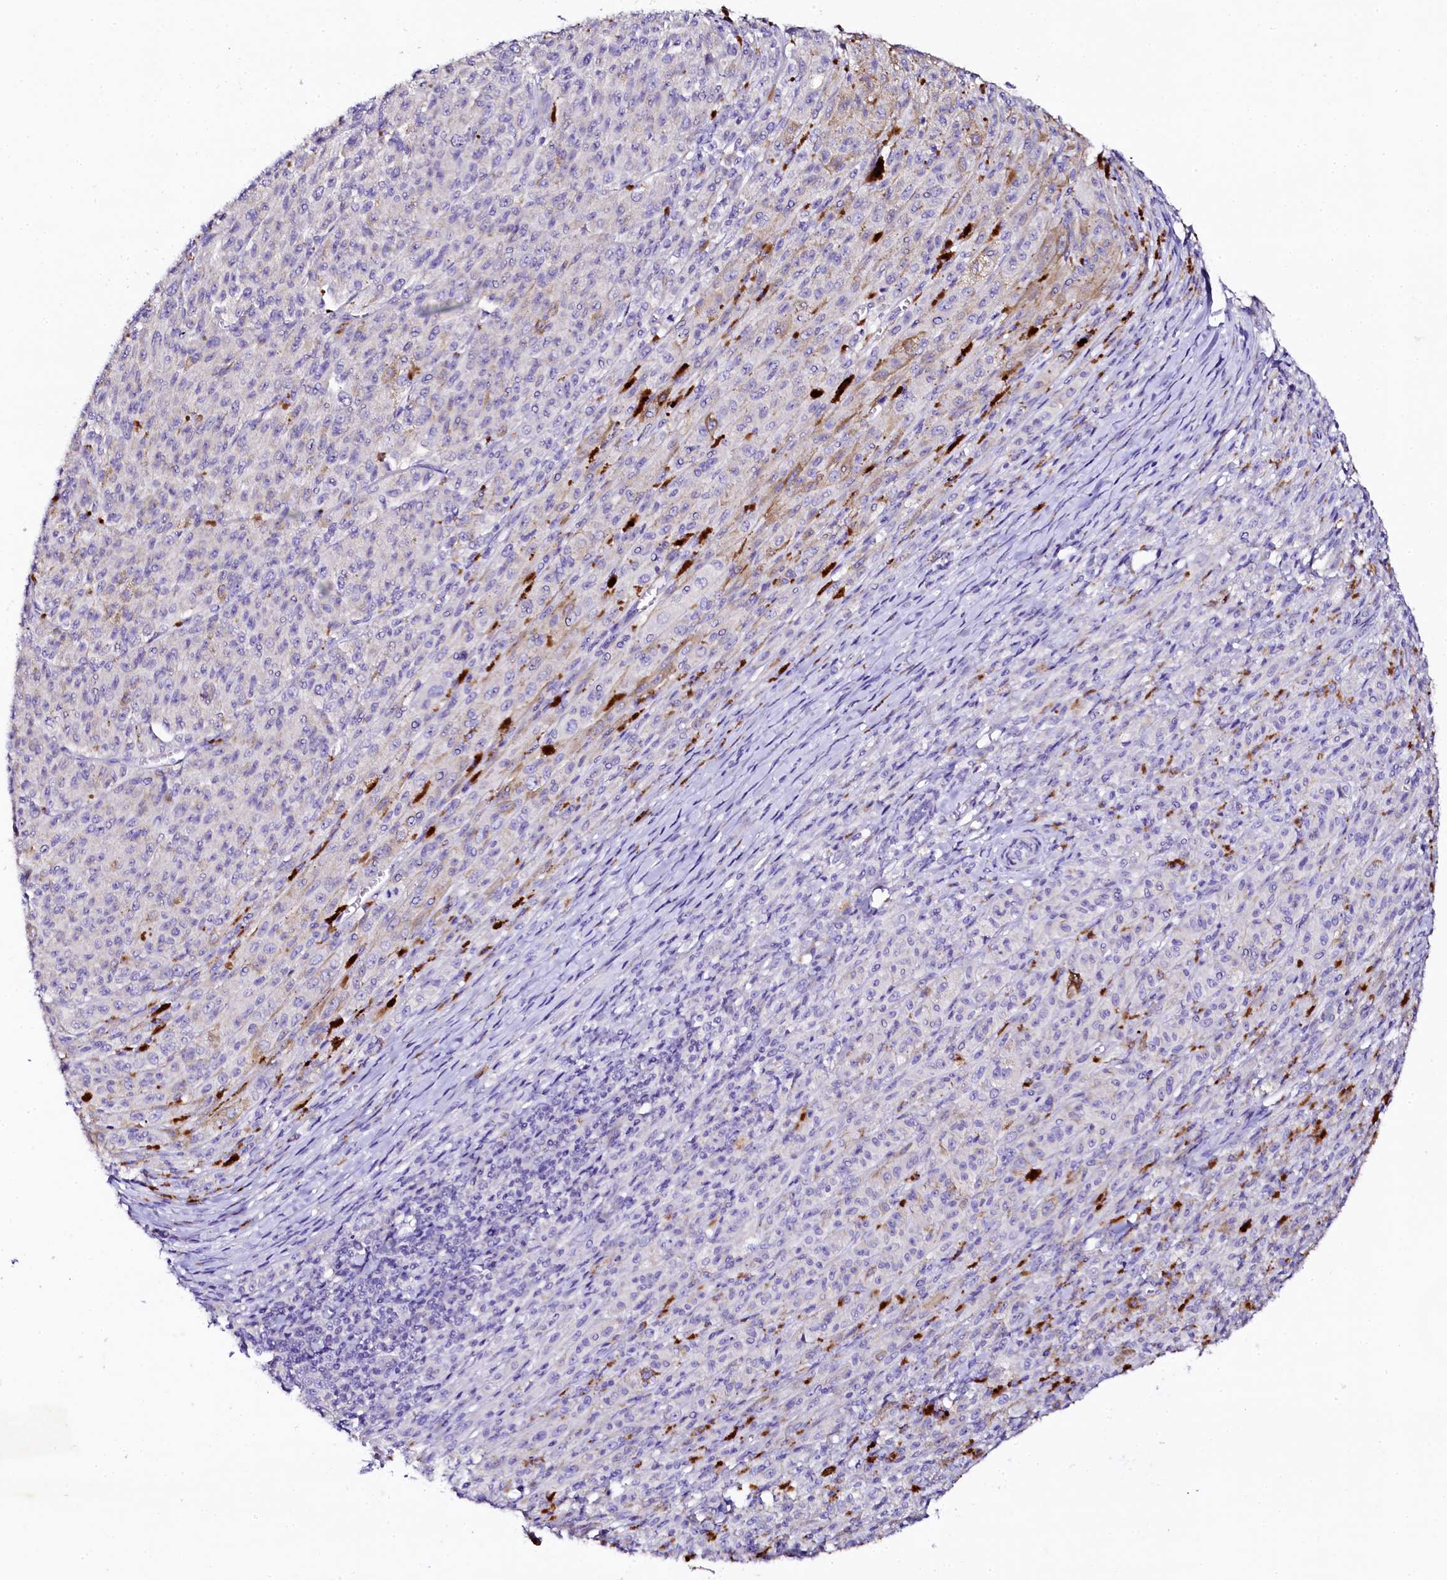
{"staining": {"intensity": "negative", "quantity": "none", "location": "none"}, "tissue": "melanoma", "cell_type": "Tumor cells", "image_type": "cancer", "snomed": [{"axis": "morphology", "description": "Malignant melanoma, NOS"}, {"axis": "topography", "description": "Skin"}], "caption": "DAB (3,3'-diaminobenzidine) immunohistochemical staining of malignant melanoma demonstrates no significant expression in tumor cells.", "gene": "NAA16", "patient": {"sex": "female", "age": 52}}